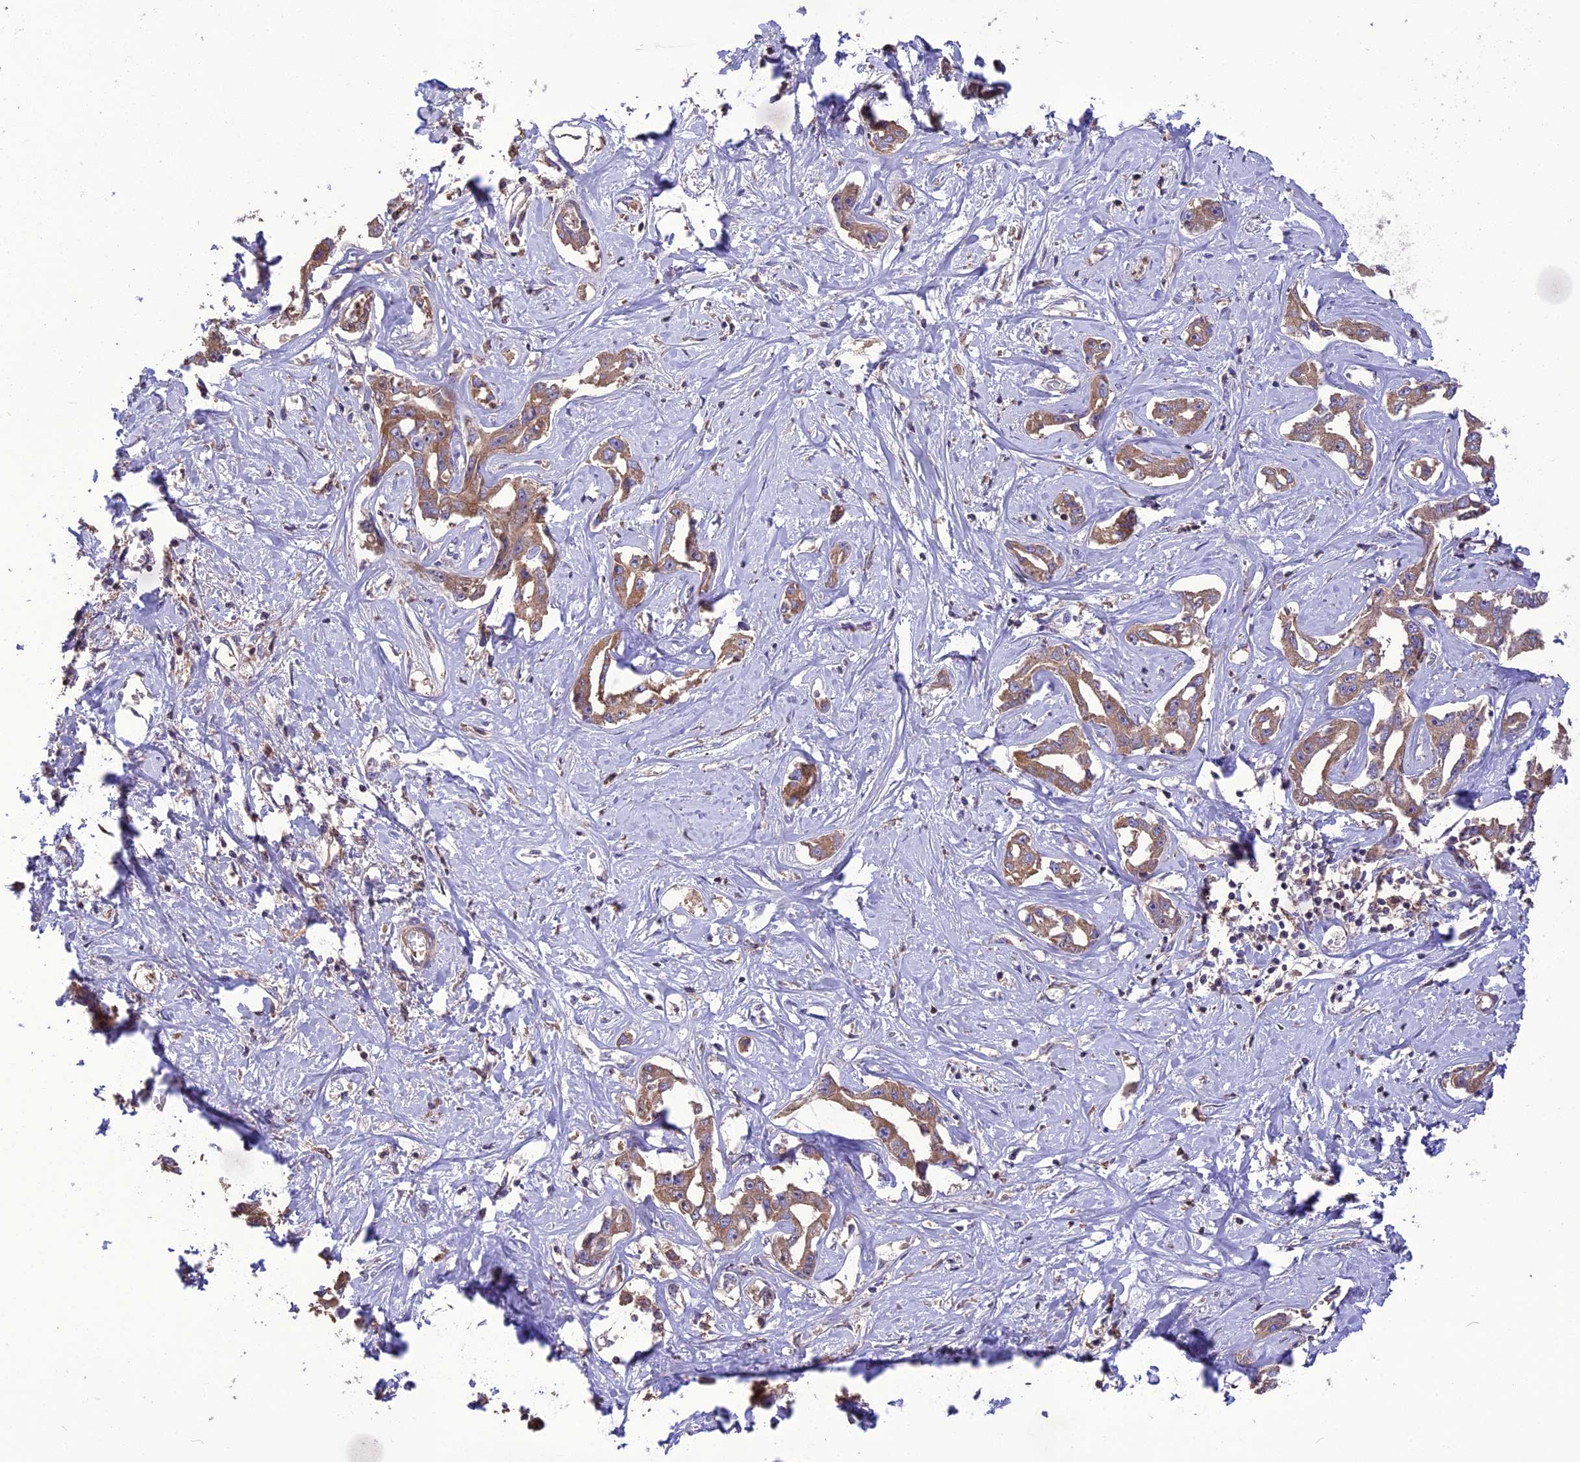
{"staining": {"intensity": "moderate", "quantity": ">75%", "location": "cytoplasmic/membranous"}, "tissue": "liver cancer", "cell_type": "Tumor cells", "image_type": "cancer", "snomed": [{"axis": "morphology", "description": "Cholangiocarcinoma"}, {"axis": "topography", "description": "Liver"}], "caption": "Brown immunohistochemical staining in human liver cancer (cholangiocarcinoma) reveals moderate cytoplasmic/membranous staining in about >75% of tumor cells.", "gene": "NUDT8", "patient": {"sex": "male", "age": 59}}